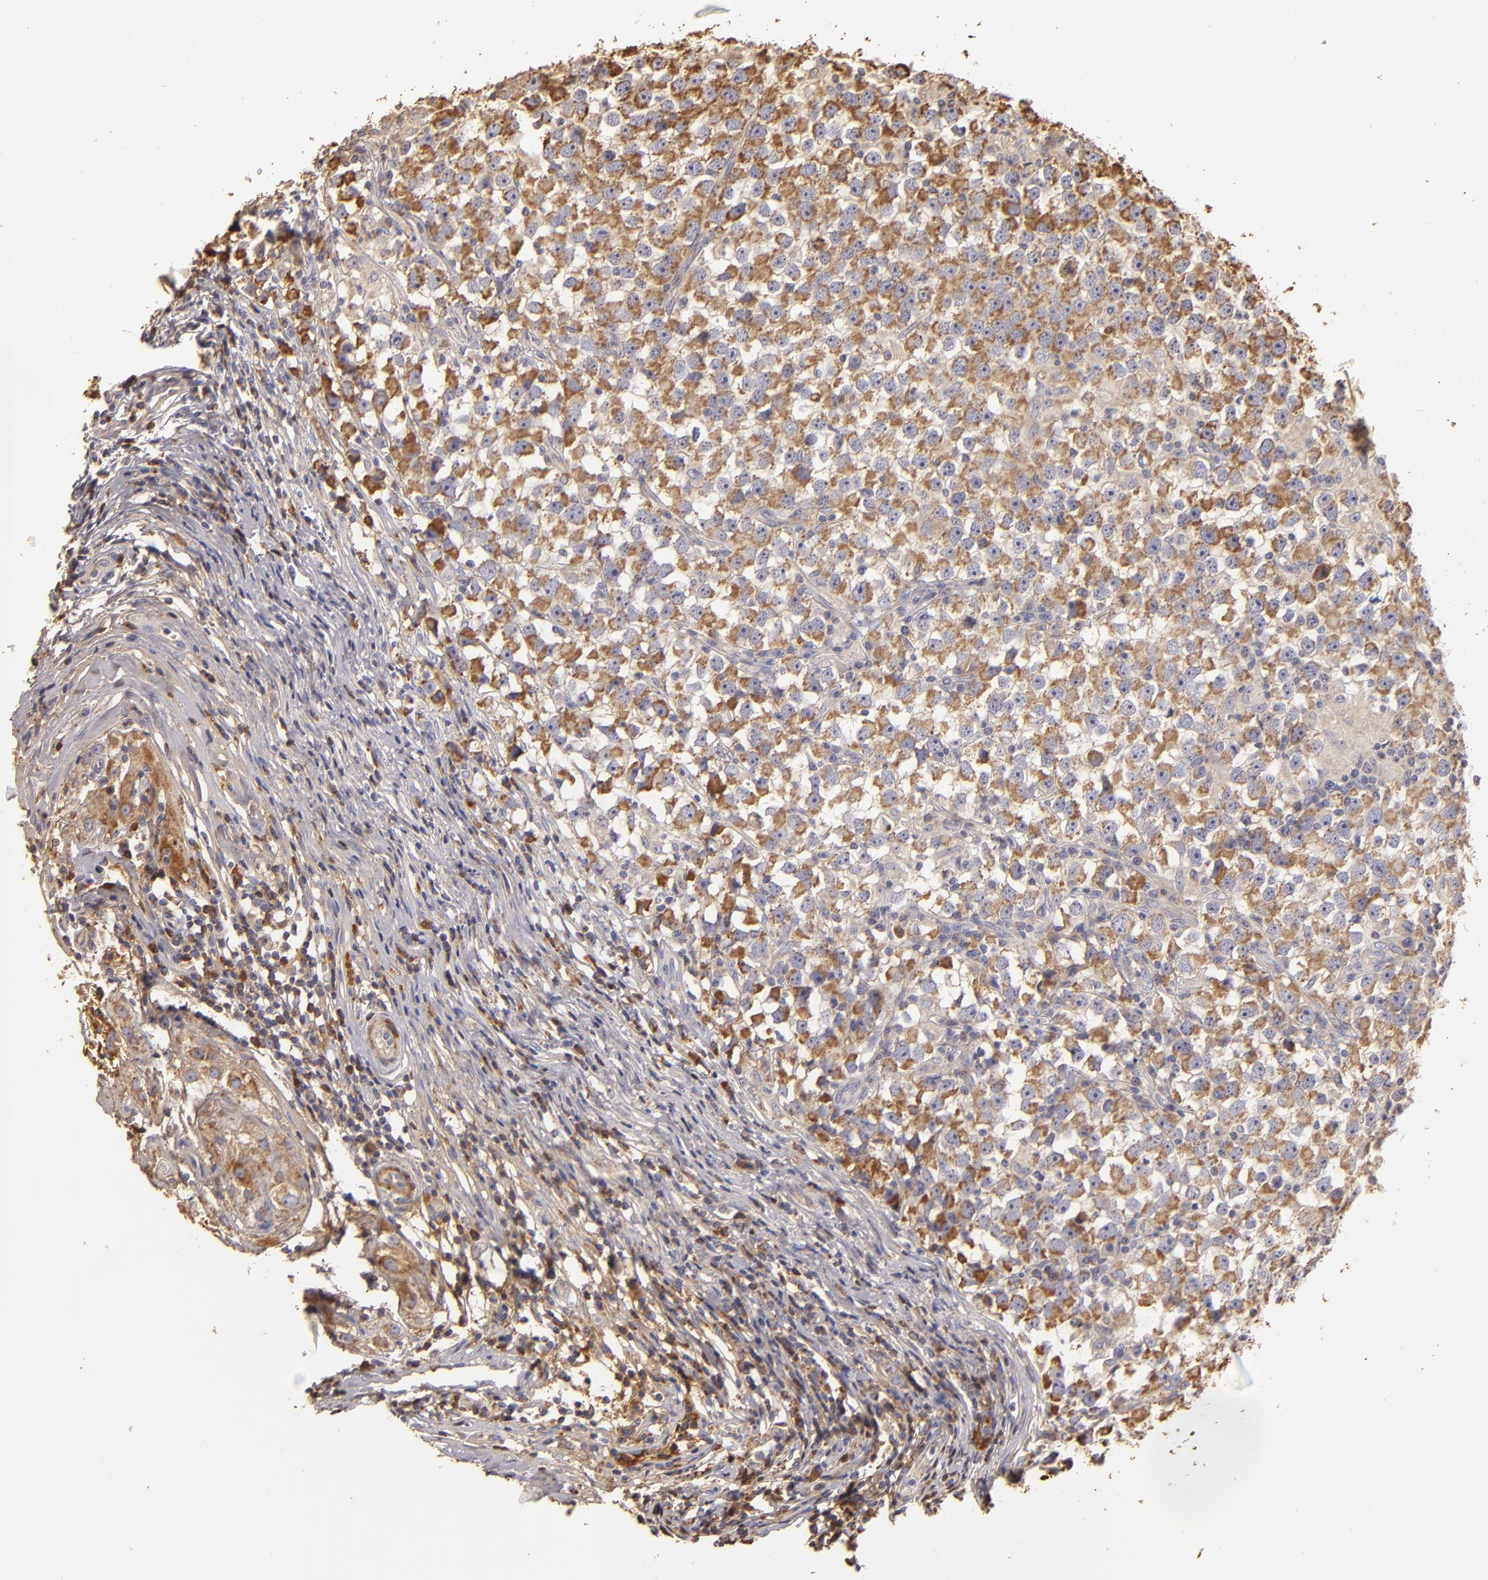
{"staining": {"intensity": "moderate", "quantity": ">75%", "location": "cytoplasmic/membranous"}, "tissue": "testis cancer", "cell_type": "Tumor cells", "image_type": "cancer", "snomed": [{"axis": "morphology", "description": "Seminoma, NOS"}, {"axis": "topography", "description": "Testis"}], "caption": "IHC (DAB (3,3'-diaminobenzidine)) staining of human seminoma (testis) exhibits moderate cytoplasmic/membranous protein staining in approximately >75% of tumor cells. Using DAB (3,3'-diaminobenzidine) (brown) and hematoxylin (blue) stains, captured at high magnification using brightfield microscopy.", "gene": "CFB", "patient": {"sex": "male", "age": 33}}